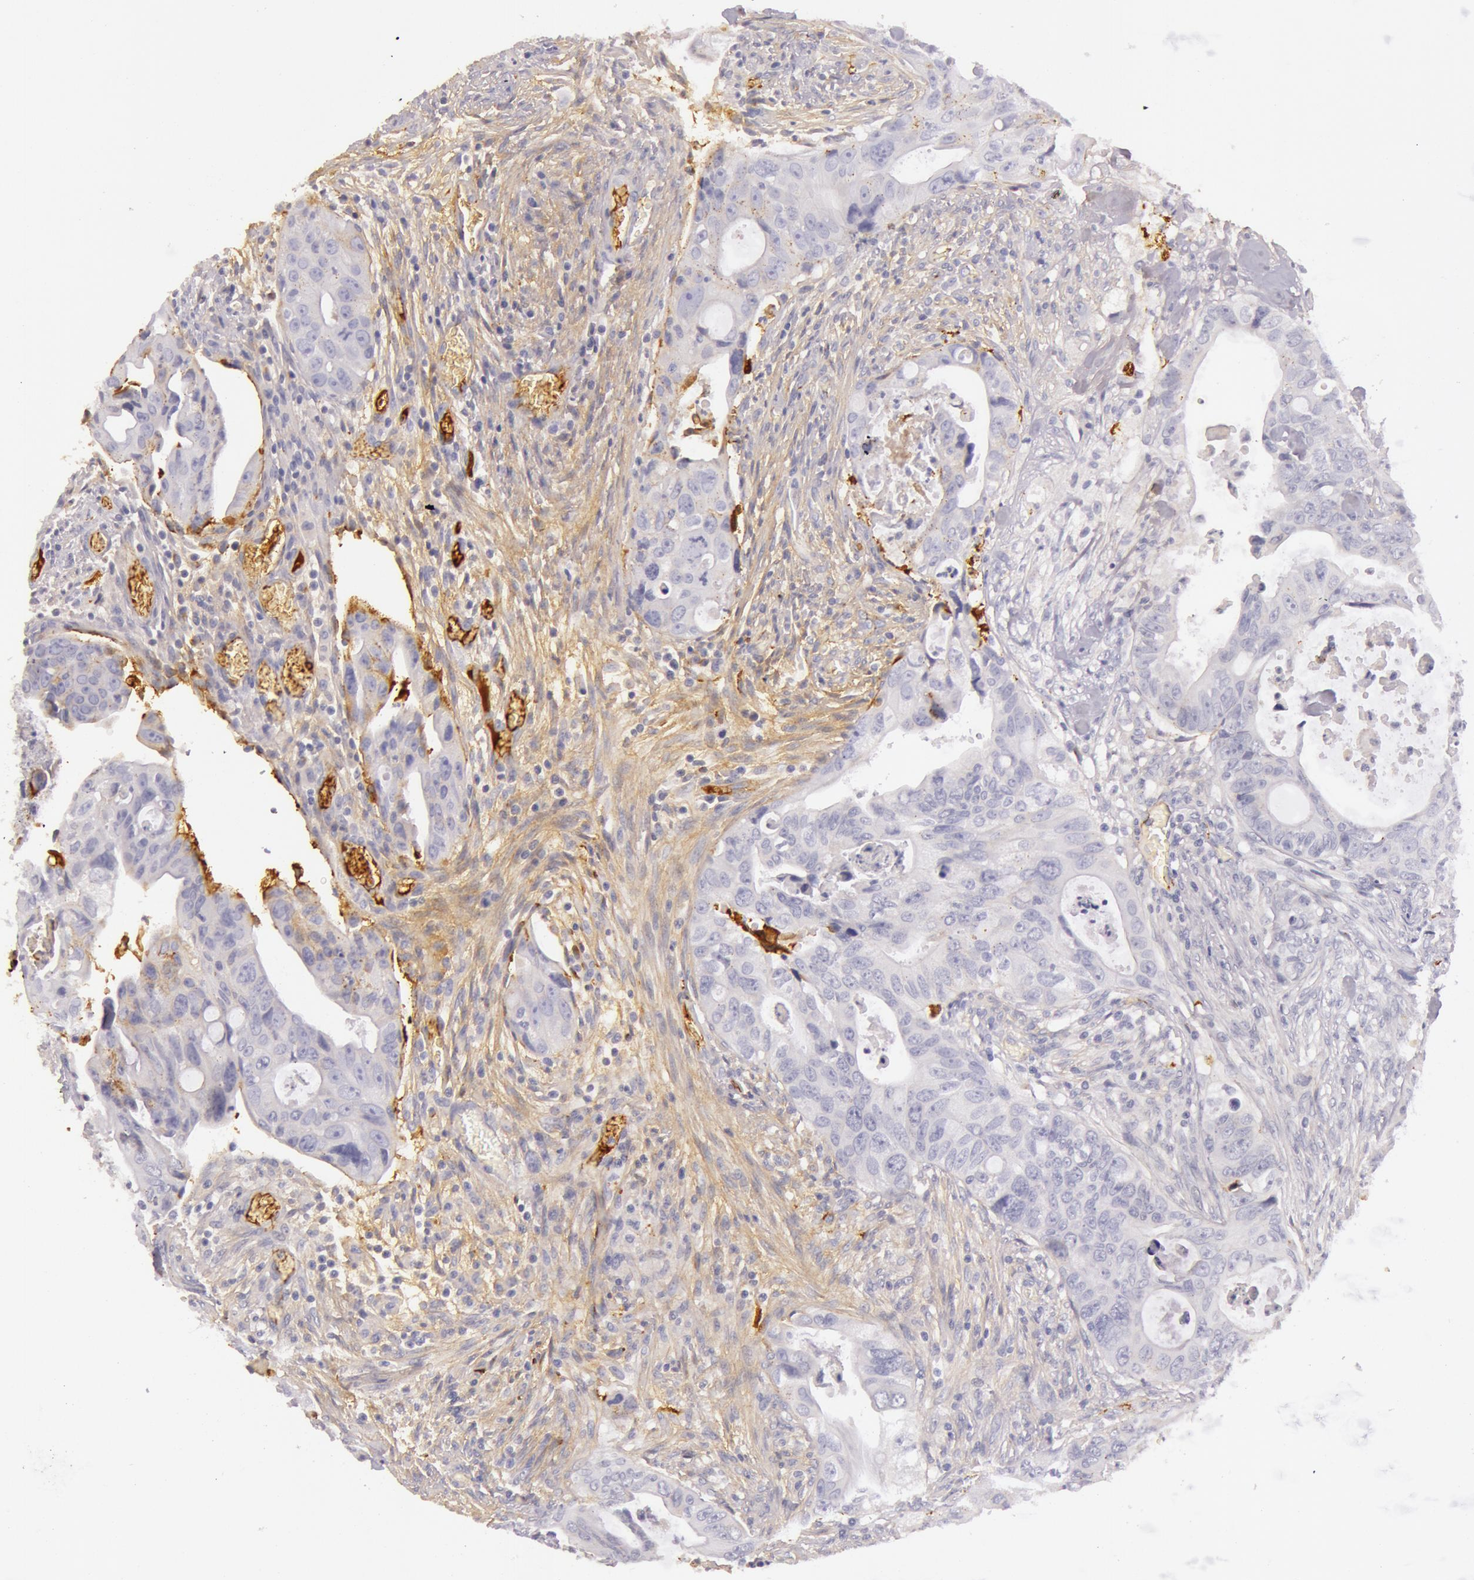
{"staining": {"intensity": "negative", "quantity": "none", "location": "none"}, "tissue": "colorectal cancer", "cell_type": "Tumor cells", "image_type": "cancer", "snomed": [{"axis": "morphology", "description": "Adenocarcinoma, NOS"}, {"axis": "topography", "description": "Rectum"}], "caption": "Colorectal cancer (adenocarcinoma) stained for a protein using immunohistochemistry (IHC) shows no expression tumor cells.", "gene": "C4BPA", "patient": {"sex": "female", "age": 57}}